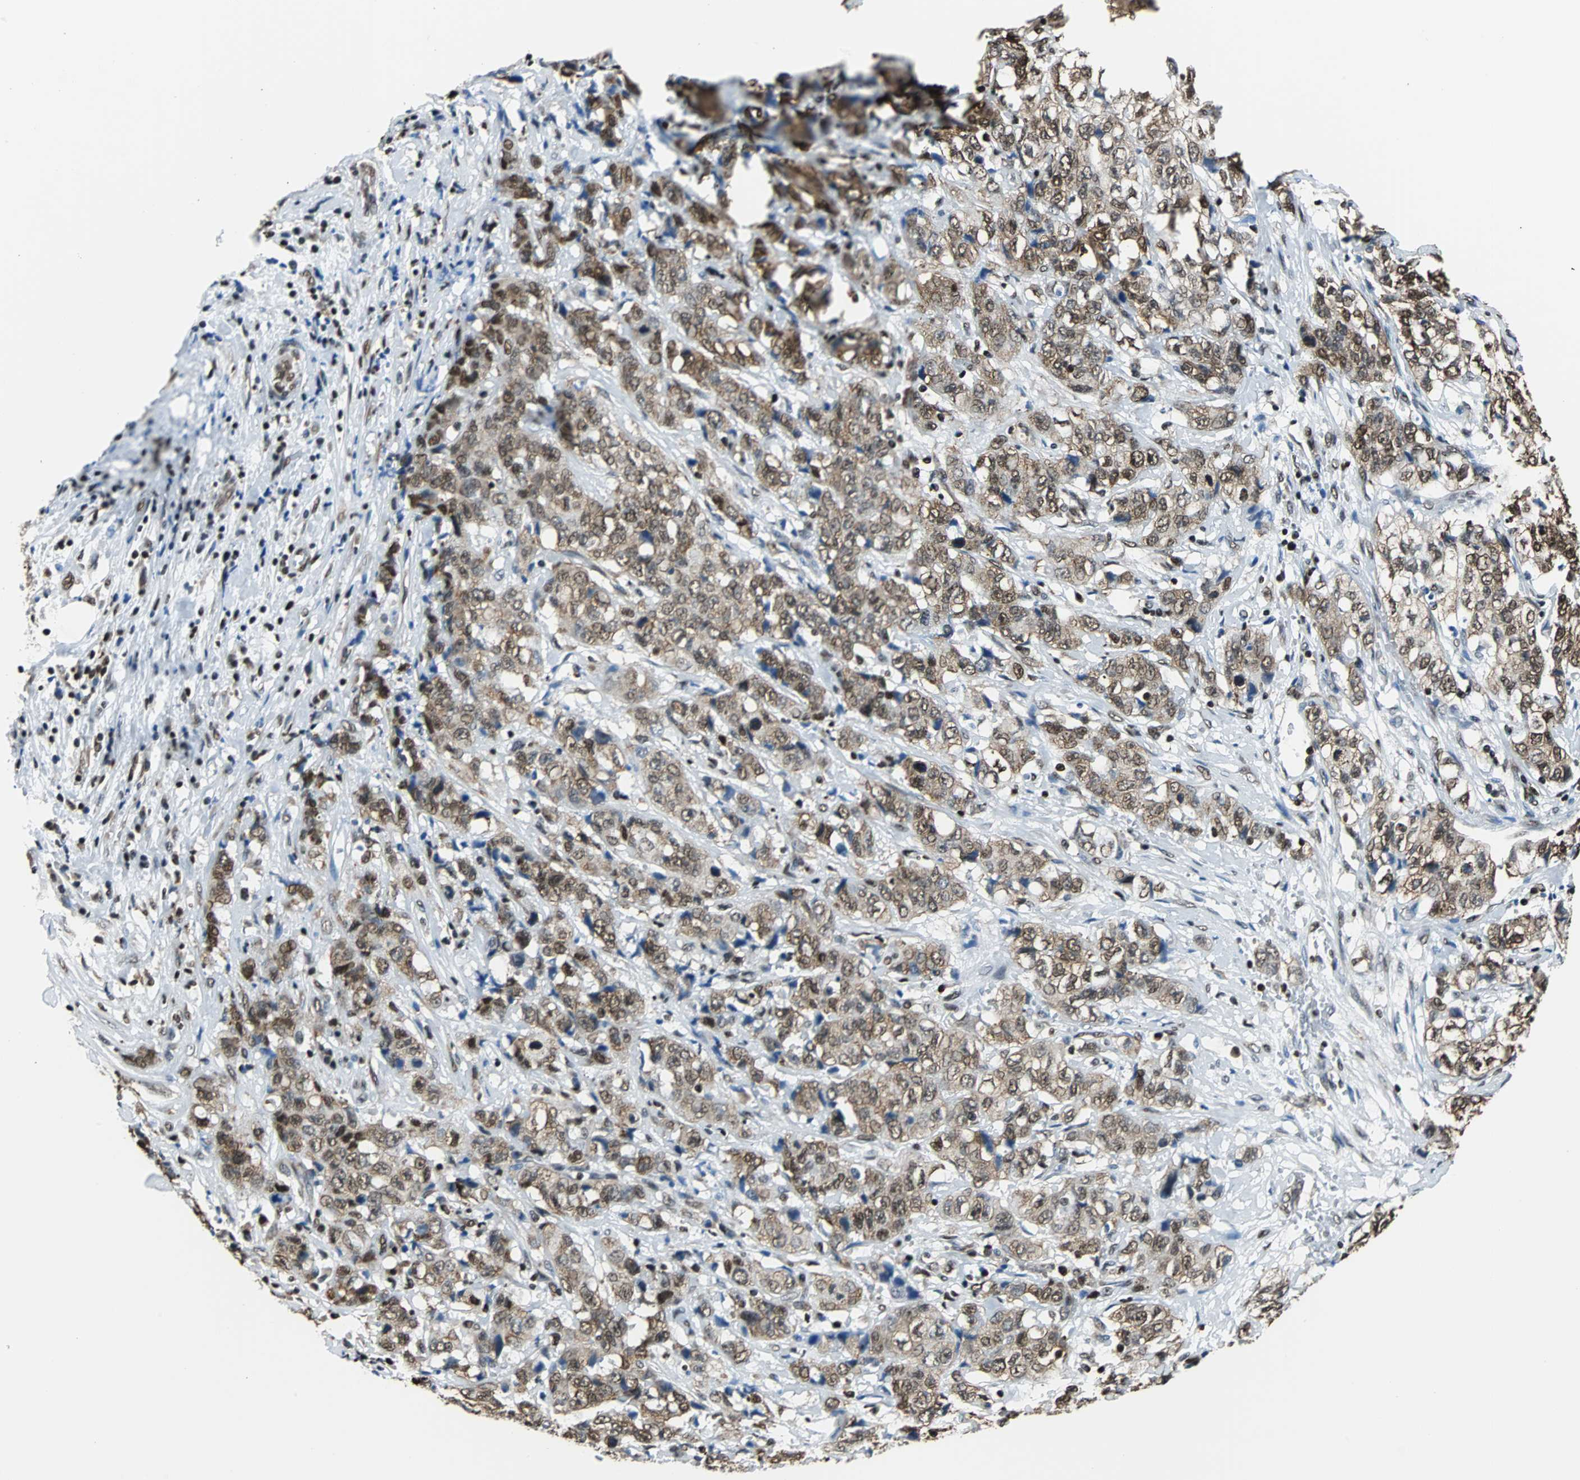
{"staining": {"intensity": "moderate", "quantity": ">75%", "location": "cytoplasmic/membranous,nuclear"}, "tissue": "stomach cancer", "cell_type": "Tumor cells", "image_type": "cancer", "snomed": [{"axis": "morphology", "description": "Adenocarcinoma, NOS"}, {"axis": "topography", "description": "Stomach"}], "caption": "Protein staining of adenocarcinoma (stomach) tissue demonstrates moderate cytoplasmic/membranous and nuclear positivity in about >75% of tumor cells.", "gene": "FUBP1", "patient": {"sex": "male", "age": 48}}